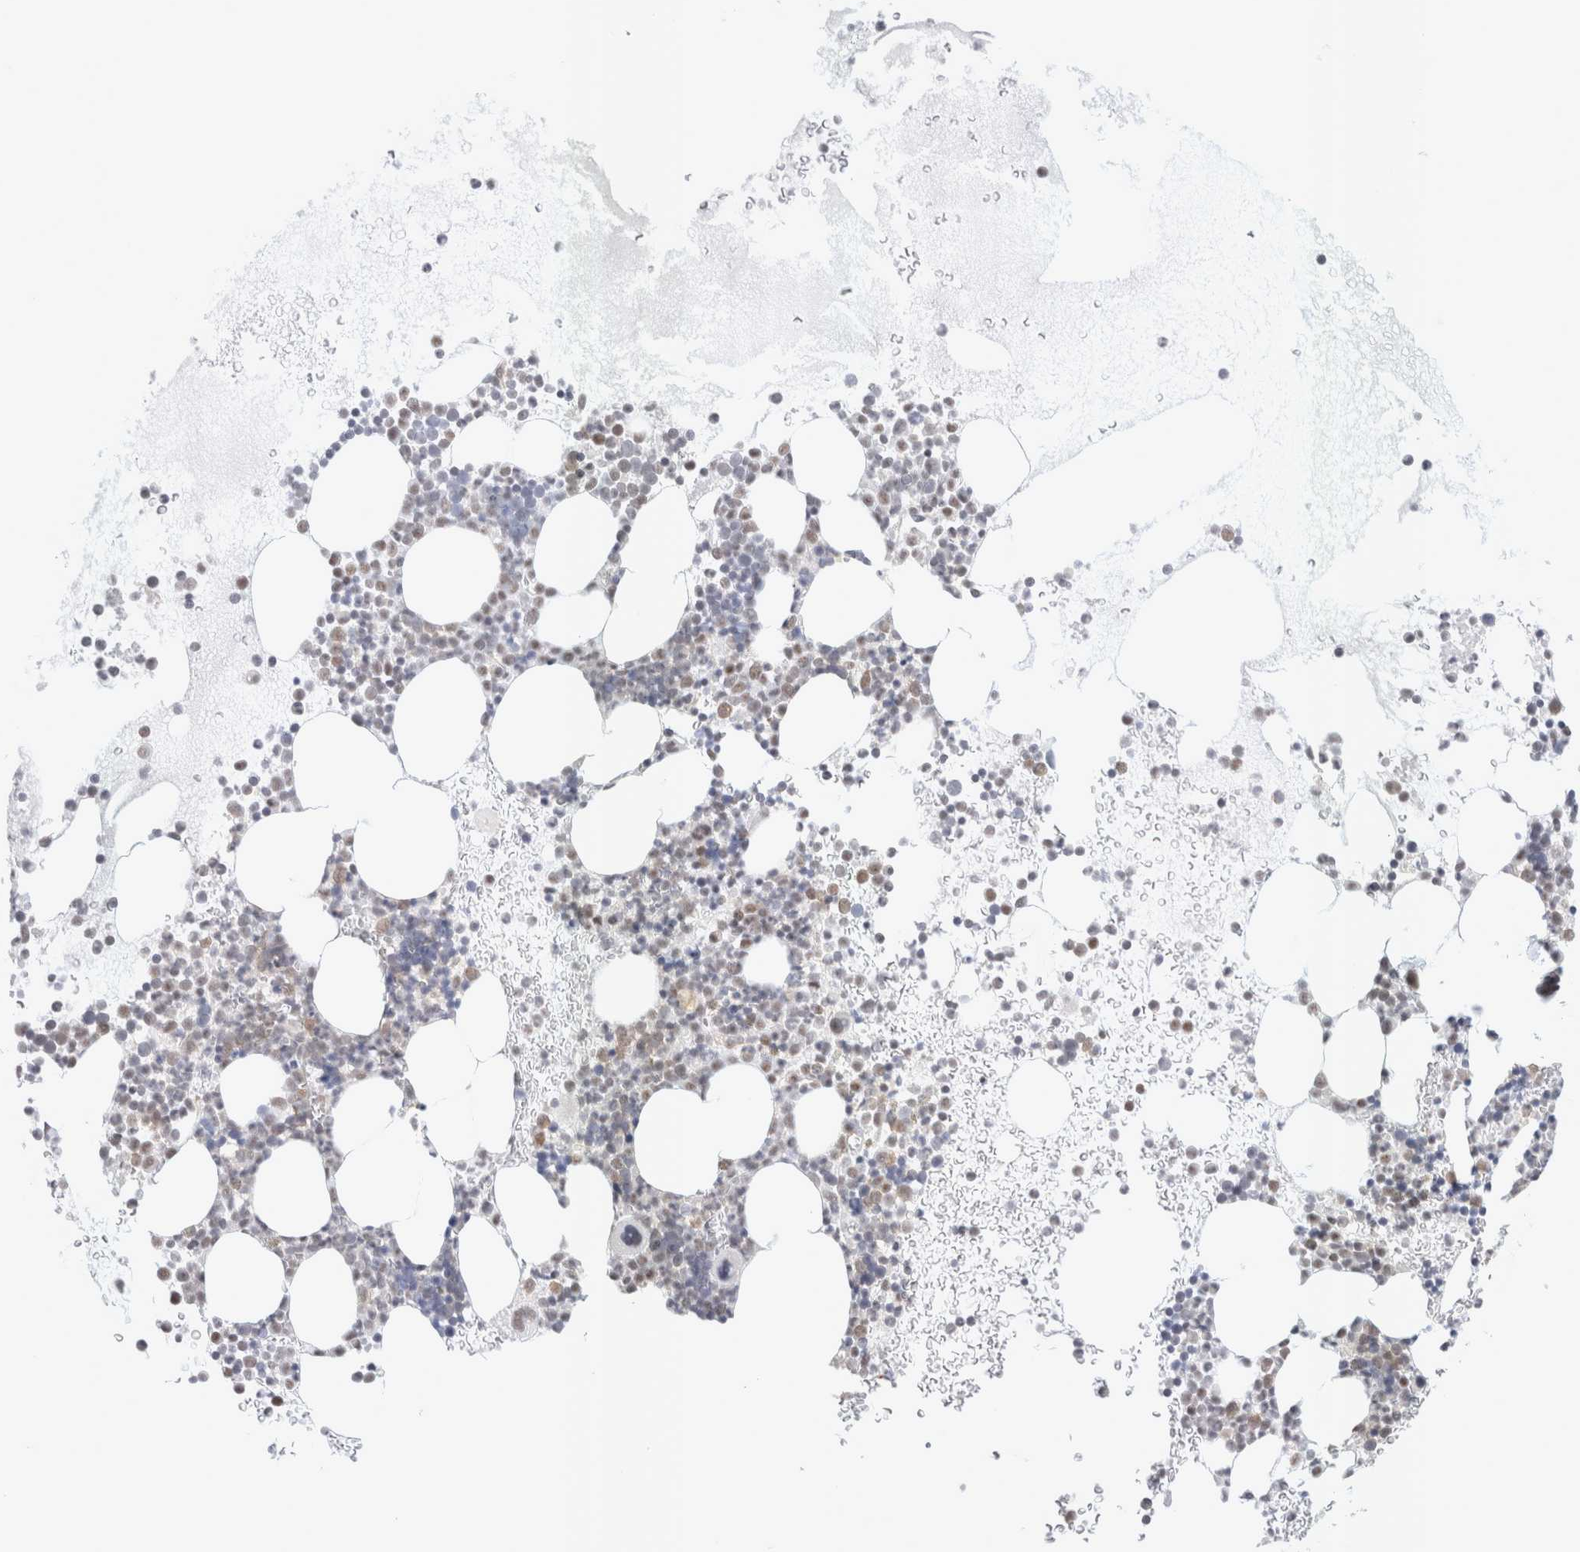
{"staining": {"intensity": "moderate", "quantity": "<25%", "location": "nuclear"}, "tissue": "bone marrow", "cell_type": "Hematopoietic cells", "image_type": "normal", "snomed": [{"axis": "morphology", "description": "Normal tissue, NOS"}, {"axis": "morphology", "description": "Inflammation, NOS"}, {"axis": "topography", "description": "Bone marrow"}], "caption": "DAB immunohistochemical staining of benign human bone marrow demonstrates moderate nuclear protein expression in approximately <25% of hematopoietic cells.", "gene": "TRMT12", "patient": {"sex": "female", "age": 45}}